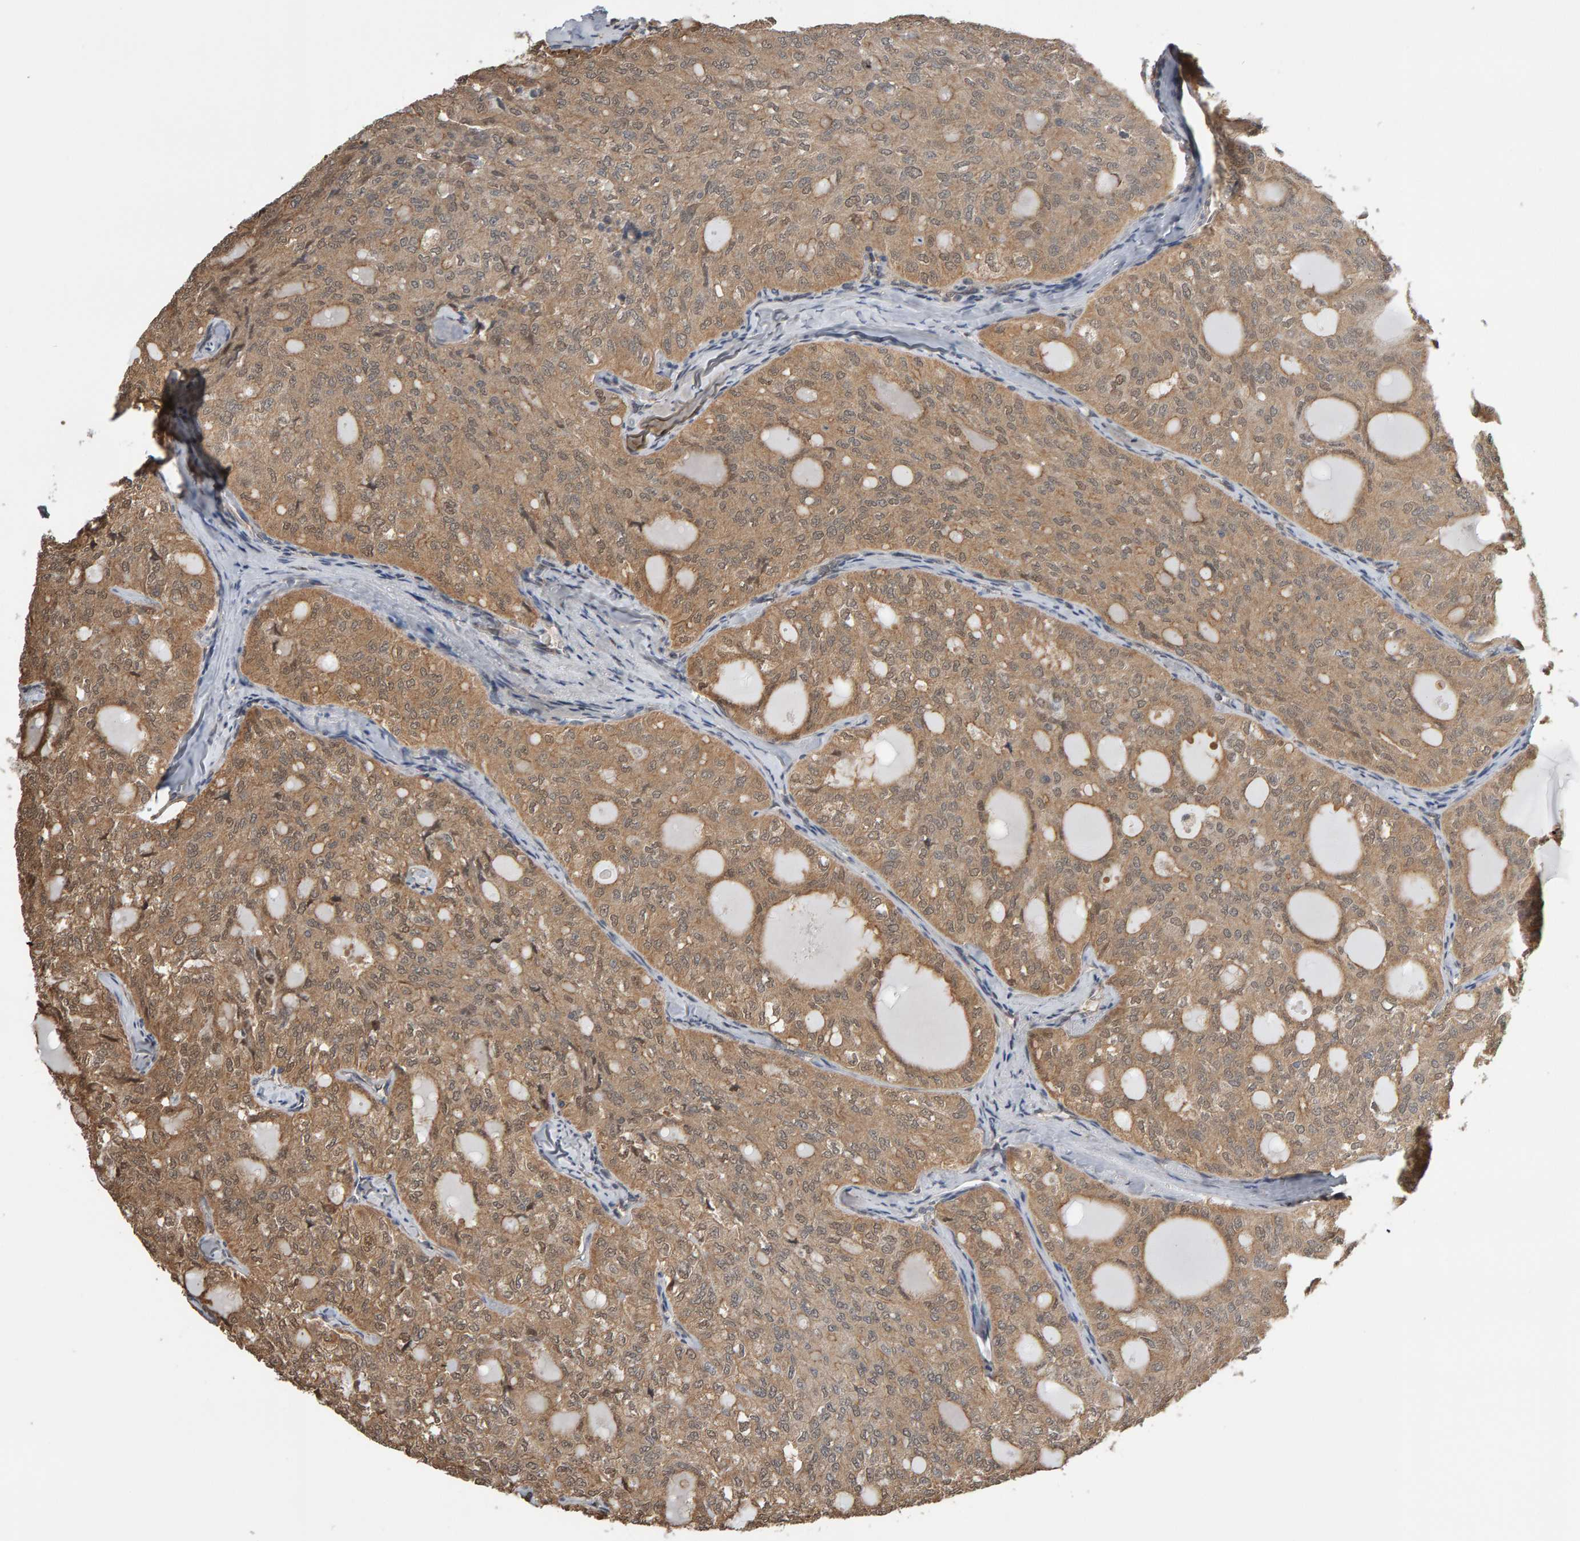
{"staining": {"intensity": "moderate", "quantity": ">75%", "location": "cytoplasmic/membranous"}, "tissue": "thyroid cancer", "cell_type": "Tumor cells", "image_type": "cancer", "snomed": [{"axis": "morphology", "description": "Follicular adenoma carcinoma, NOS"}, {"axis": "topography", "description": "Thyroid gland"}], "caption": "Protein analysis of thyroid cancer (follicular adenoma carcinoma) tissue displays moderate cytoplasmic/membranous positivity in approximately >75% of tumor cells. (IHC, brightfield microscopy, high magnification).", "gene": "COASY", "patient": {"sex": "male", "age": 75}}